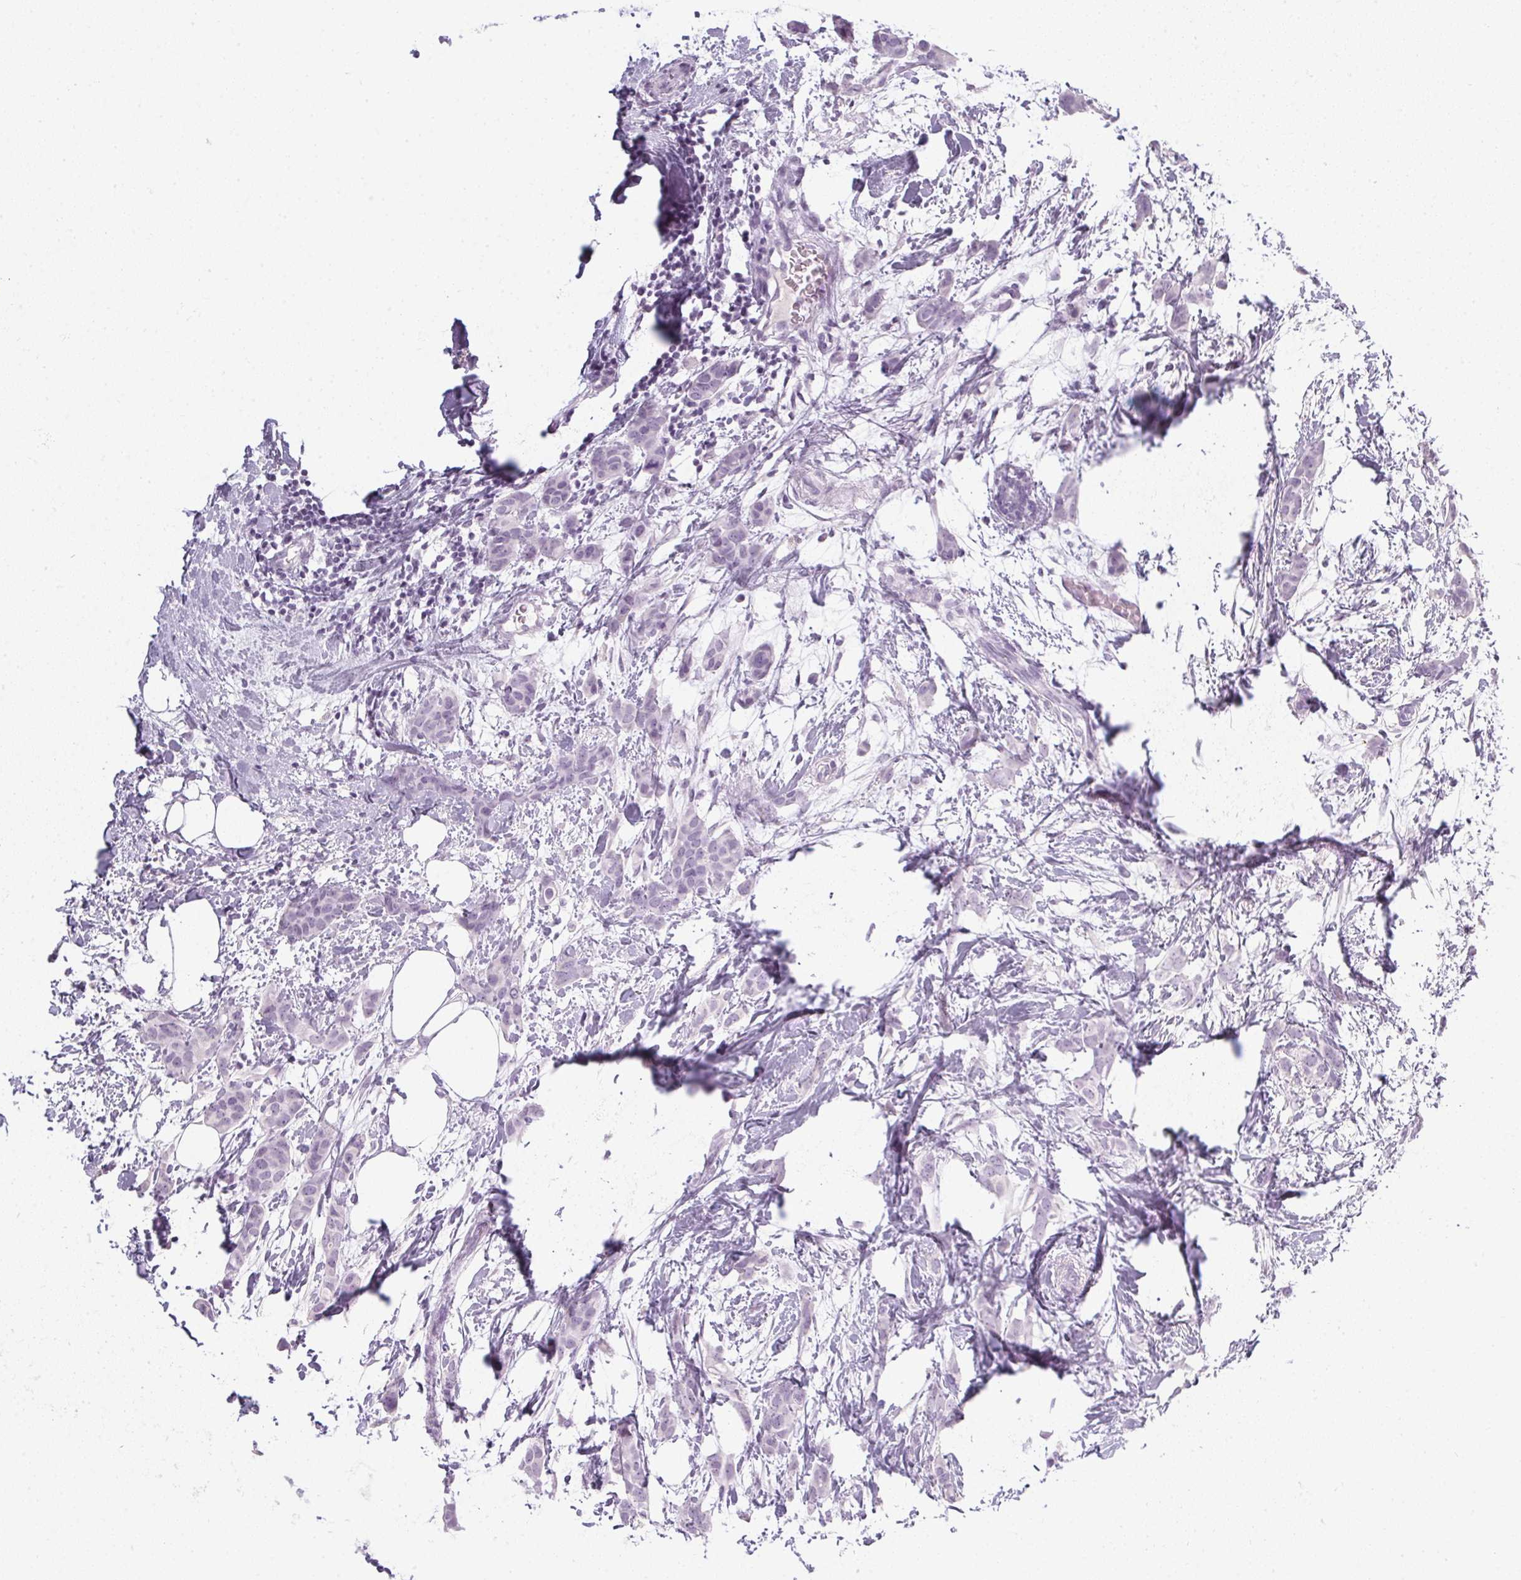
{"staining": {"intensity": "negative", "quantity": "none", "location": "none"}, "tissue": "breast cancer", "cell_type": "Tumor cells", "image_type": "cancer", "snomed": [{"axis": "morphology", "description": "Duct carcinoma"}, {"axis": "topography", "description": "Breast"}], "caption": "Tumor cells show no significant staining in breast cancer.", "gene": "TMEM72", "patient": {"sex": "female", "age": 62}}